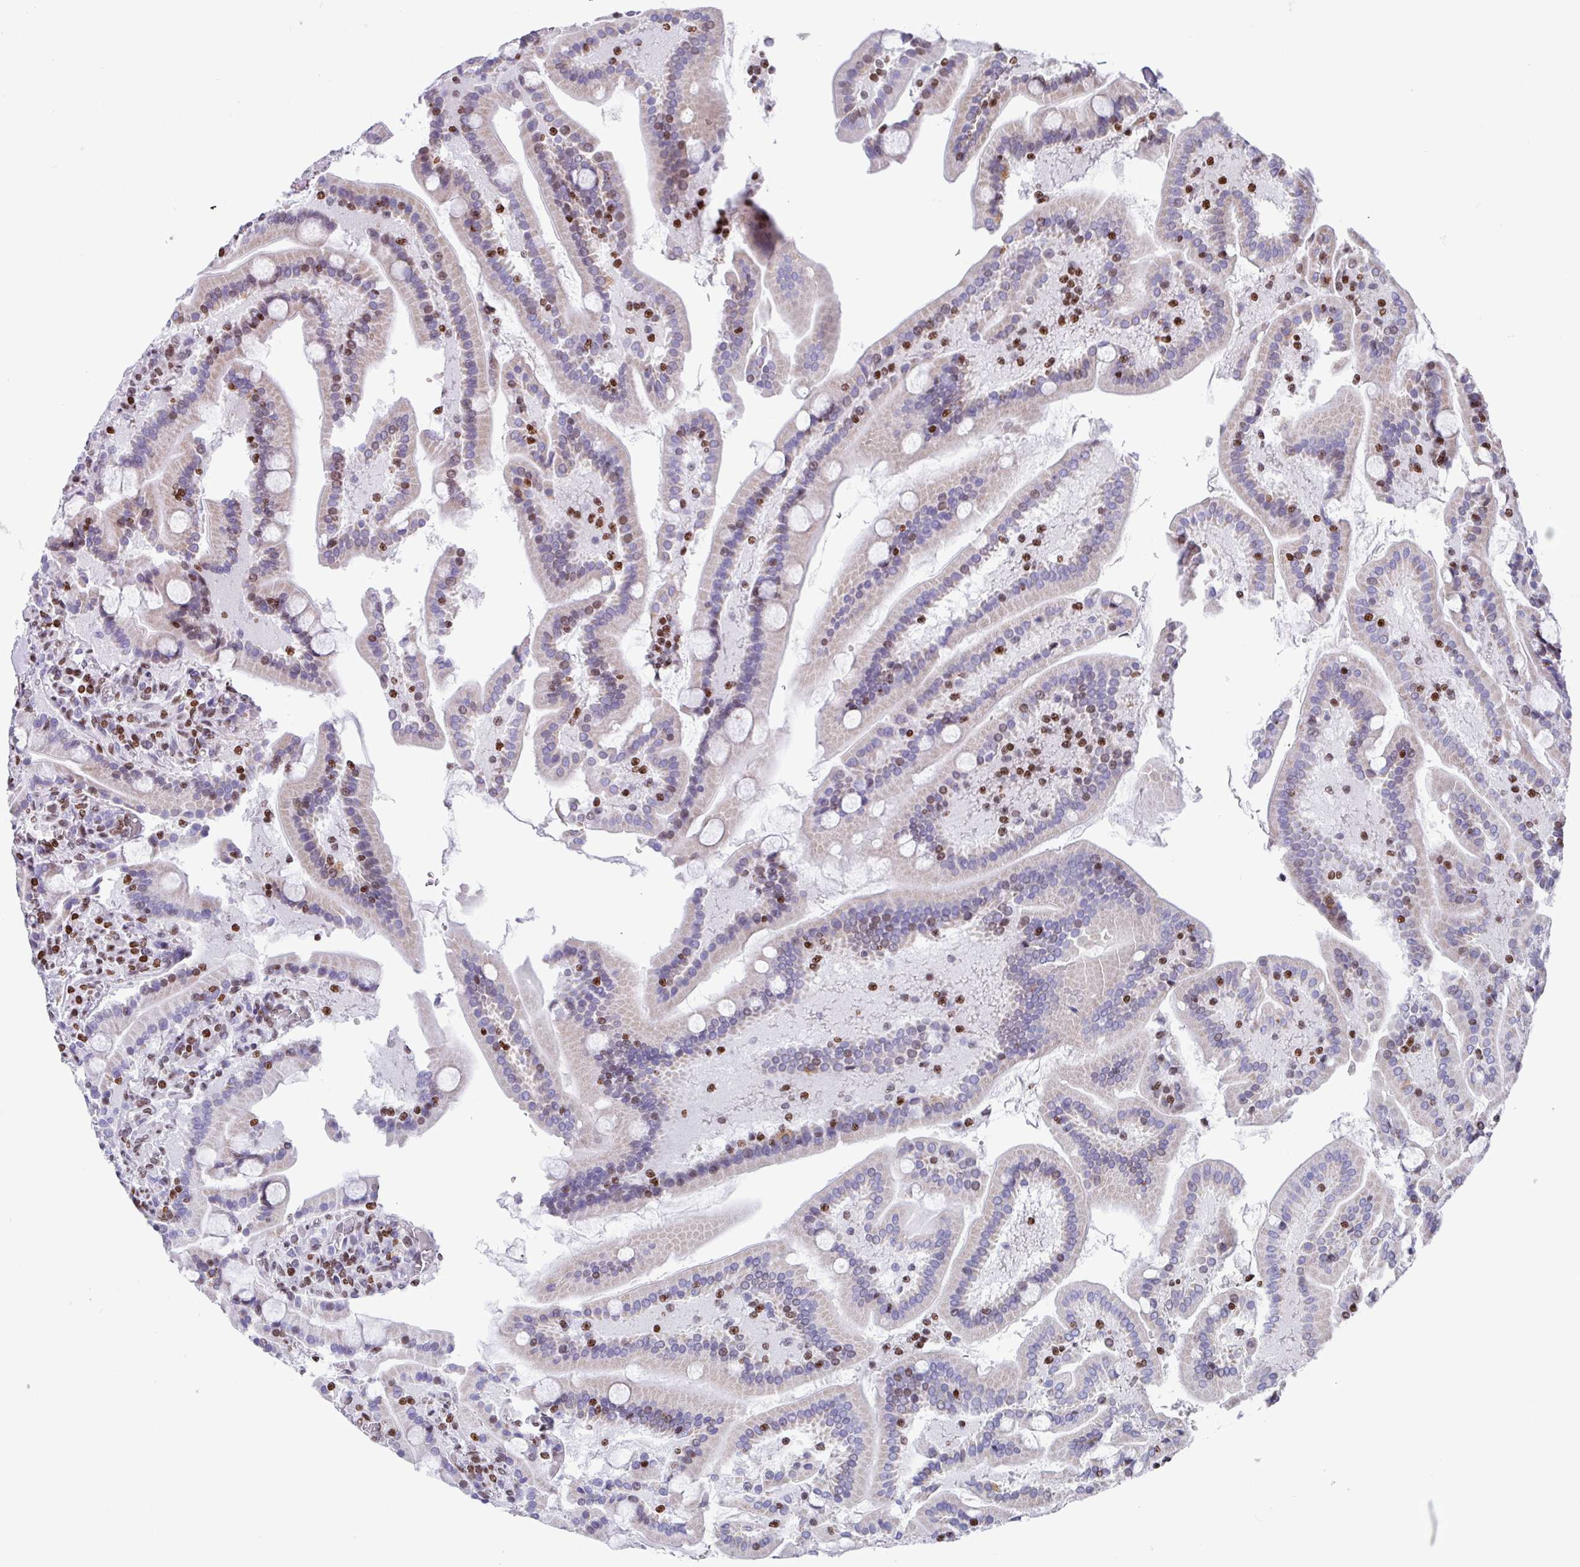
{"staining": {"intensity": "moderate", "quantity": "<25%", "location": "nuclear"}, "tissue": "duodenum", "cell_type": "Glandular cells", "image_type": "normal", "snomed": [{"axis": "morphology", "description": "Normal tissue, NOS"}, {"axis": "topography", "description": "Duodenum"}], "caption": "Duodenum stained with IHC demonstrates moderate nuclear expression in approximately <25% of glandular cells.", "gene": "TCF3", "patient": {"sex": "male", "age": 55}}